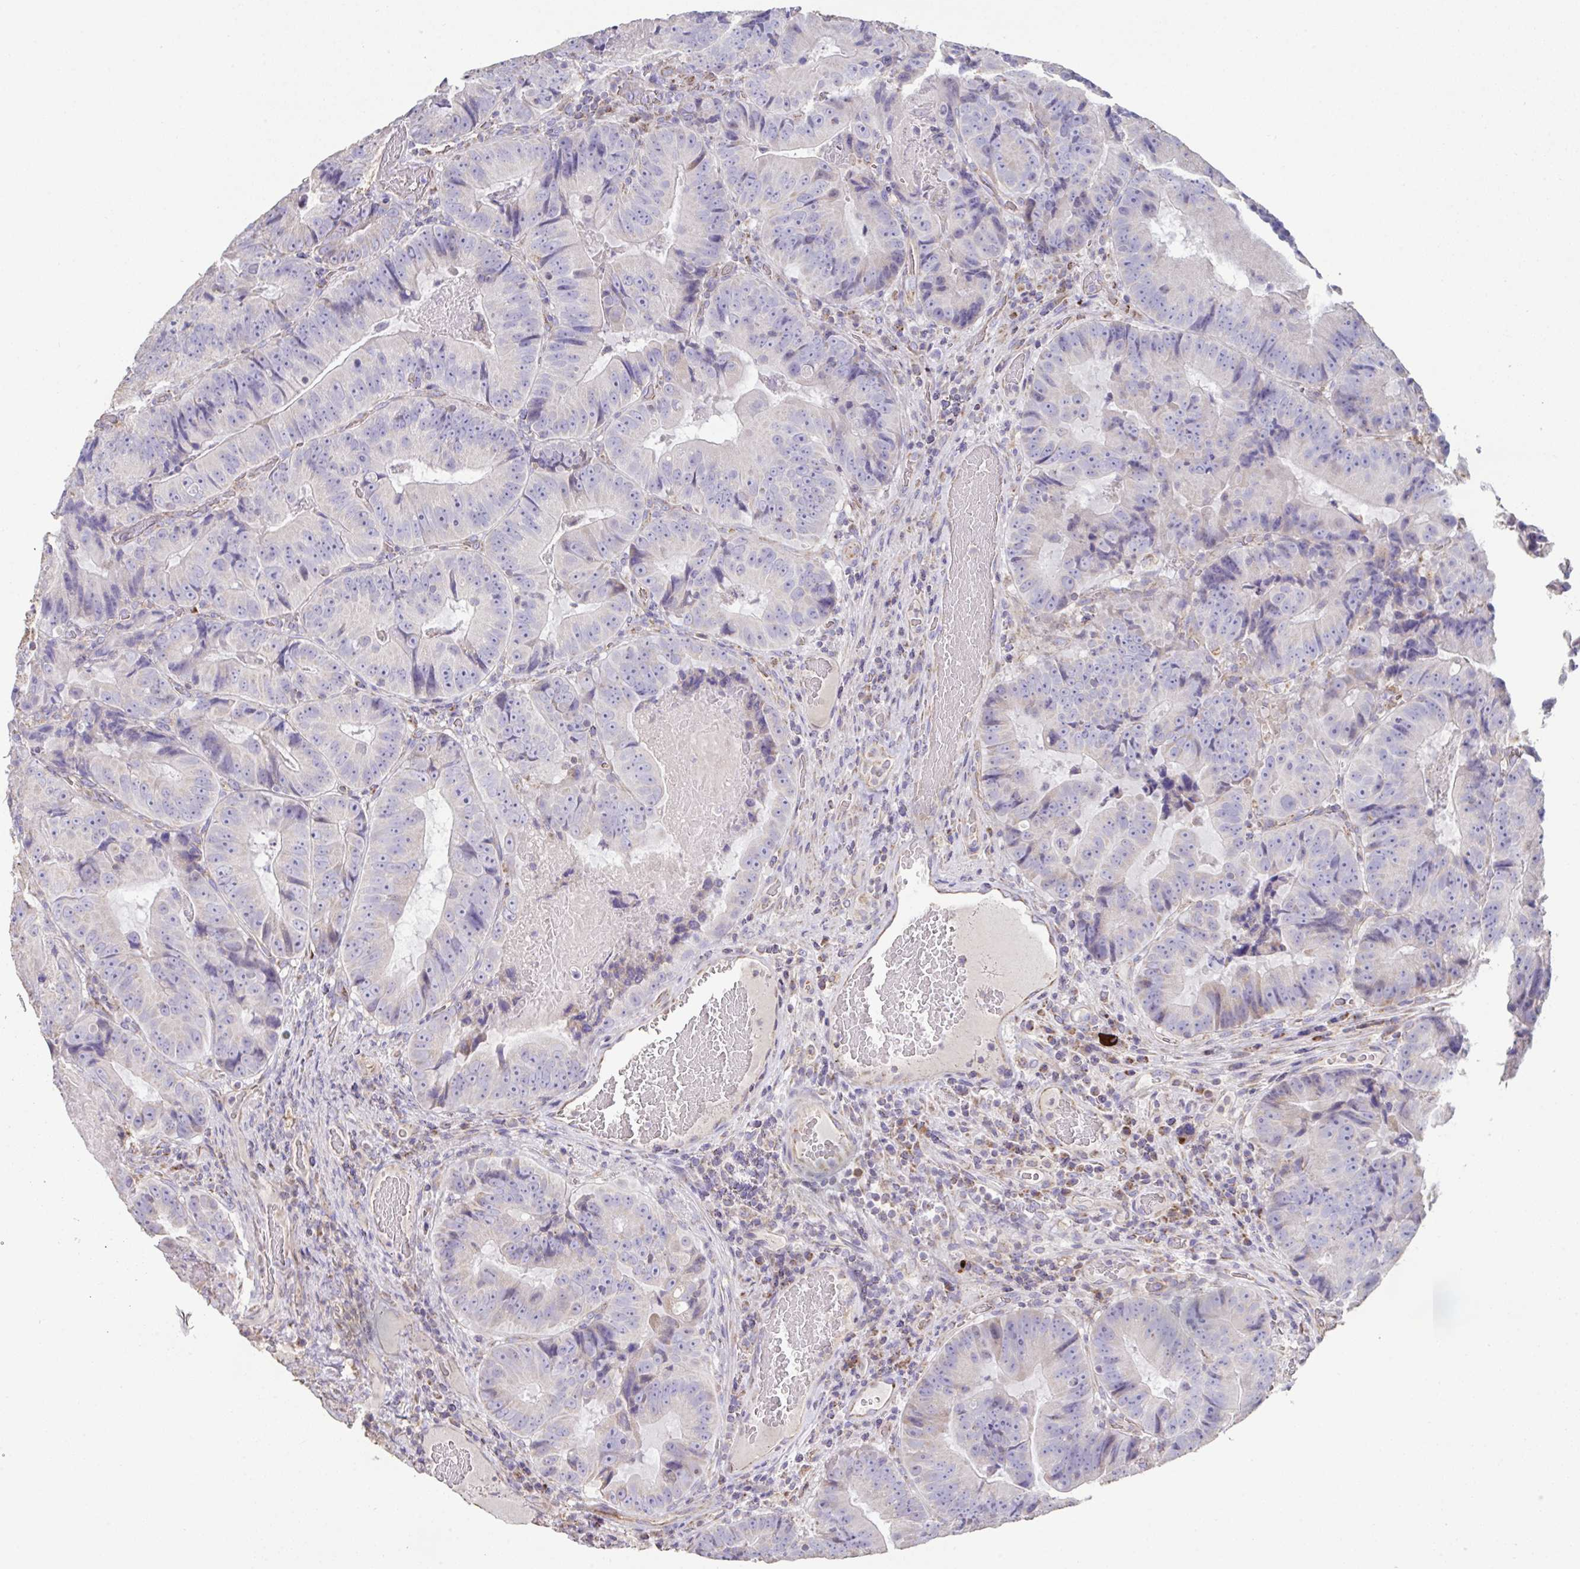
{"staining": {"intensity": "negative", "quantity": "none", "location": "none"}, "tissue": "colorectal cancer", "cell_type": "Tumor cells", "image_type": "cancer", "snomed": [{"axis": "morphology", "description": "Adenocarcinoma, NOS"}, {"axis": "topography", "description": "Colon"}], "caption": "This is an immunohistochemistry (IHC) micrograph of colorectal cancer. There is no positivity in tumor cells.", "gene": "DOK7", "patient": {"sex": "female", "age": 86}}